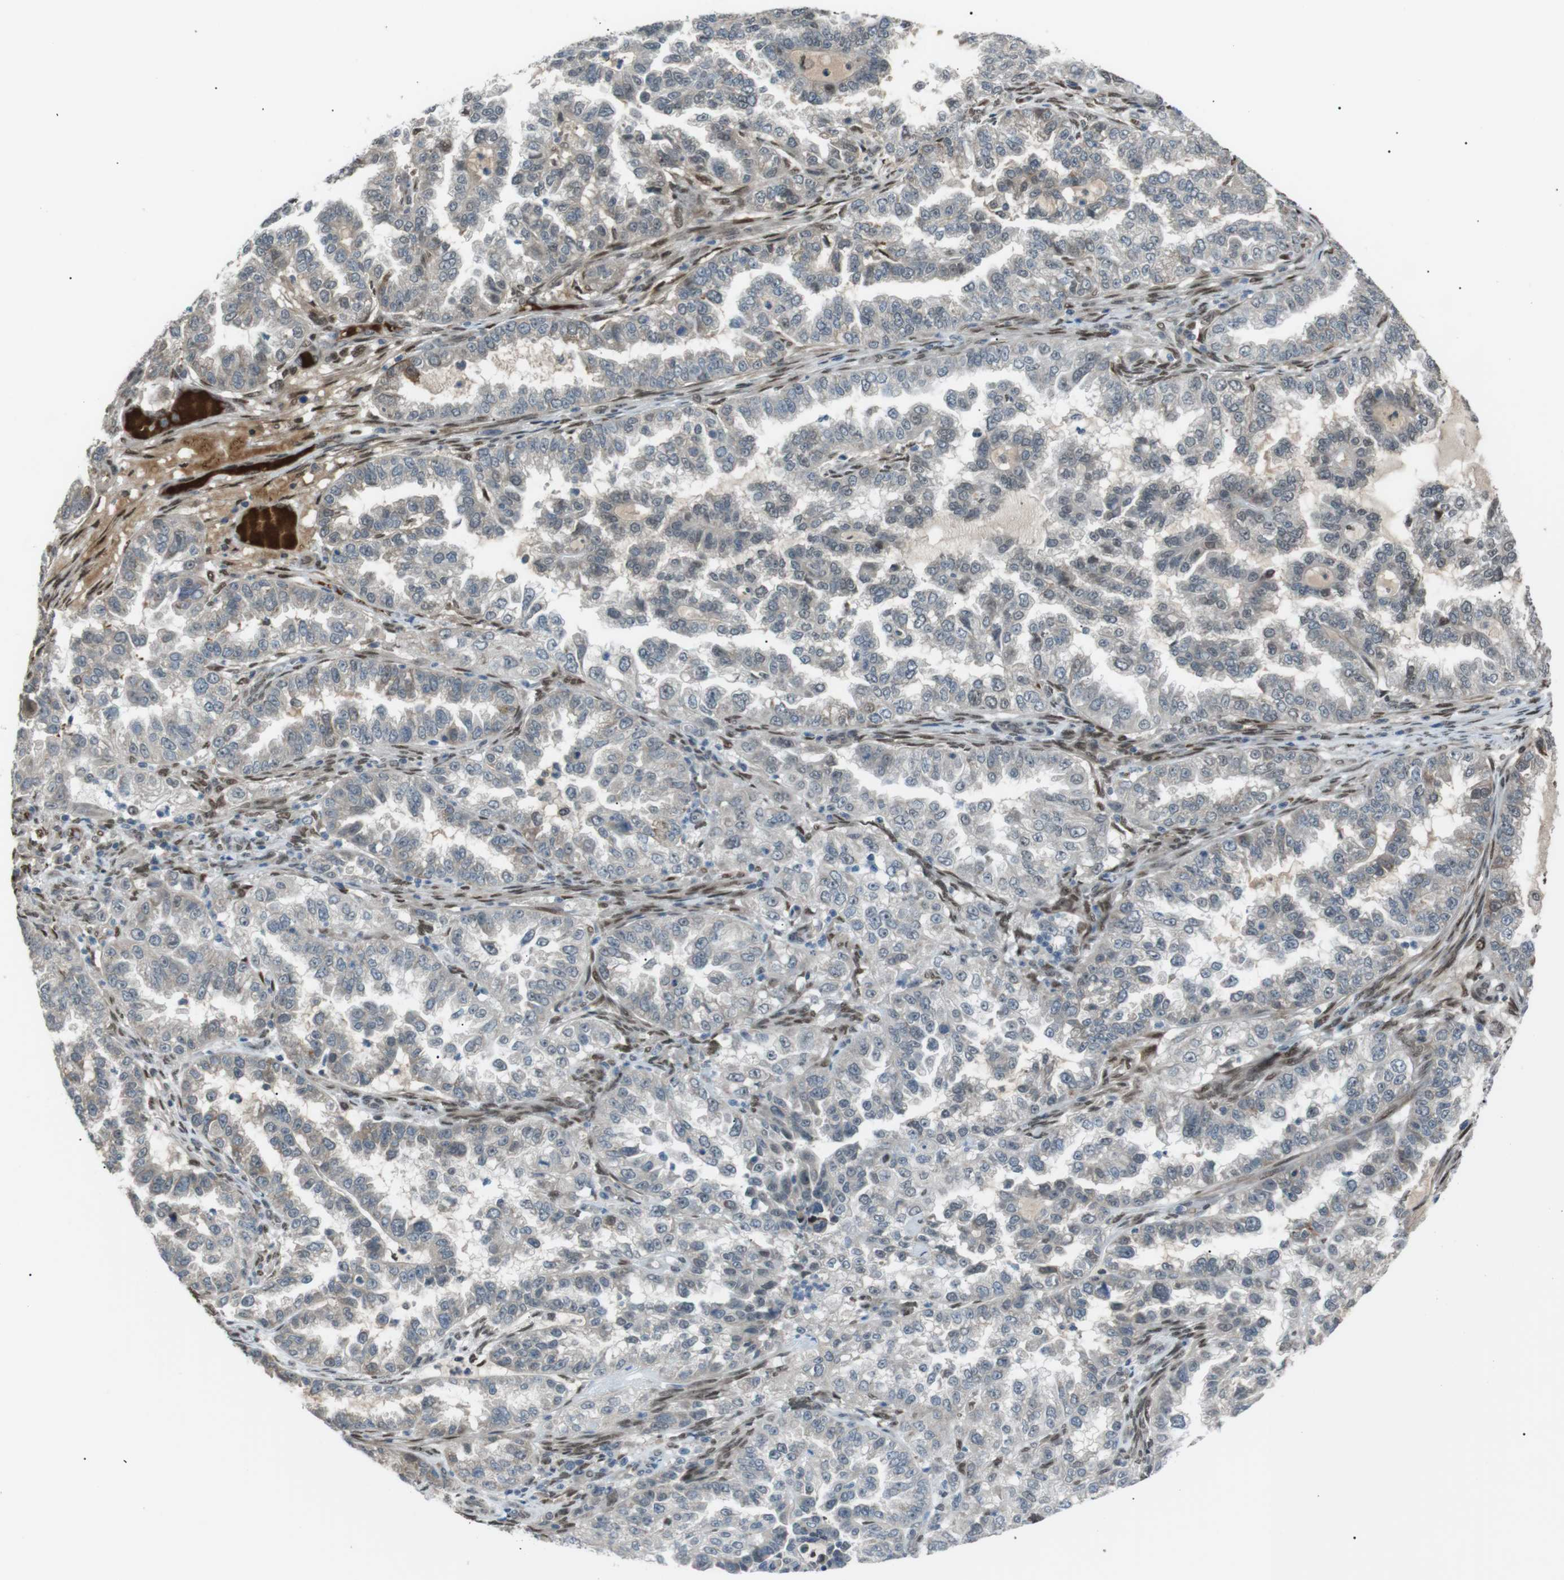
{"staining": {"intensity": "weak", "quantity": "<25%", "location": "cytoplasmic/membranous"}, "tissue": "endometrial cancer", "cell_type": "Tumor cells", "image_type": "cancer", "snomed": [{"axis": "morphology", "description": "Adenocarcinoma, NOS"}, {"axis": "topography", "description": "Endometrium"}], "caption": "Immunohistochemistry micrograph of human adenocarcinoma (endometrial) stained for a protein (brown), which reveals no staining in tumor cells.", "gene": "SRPK2", "patient": {"sex": "female", "age": 85}}